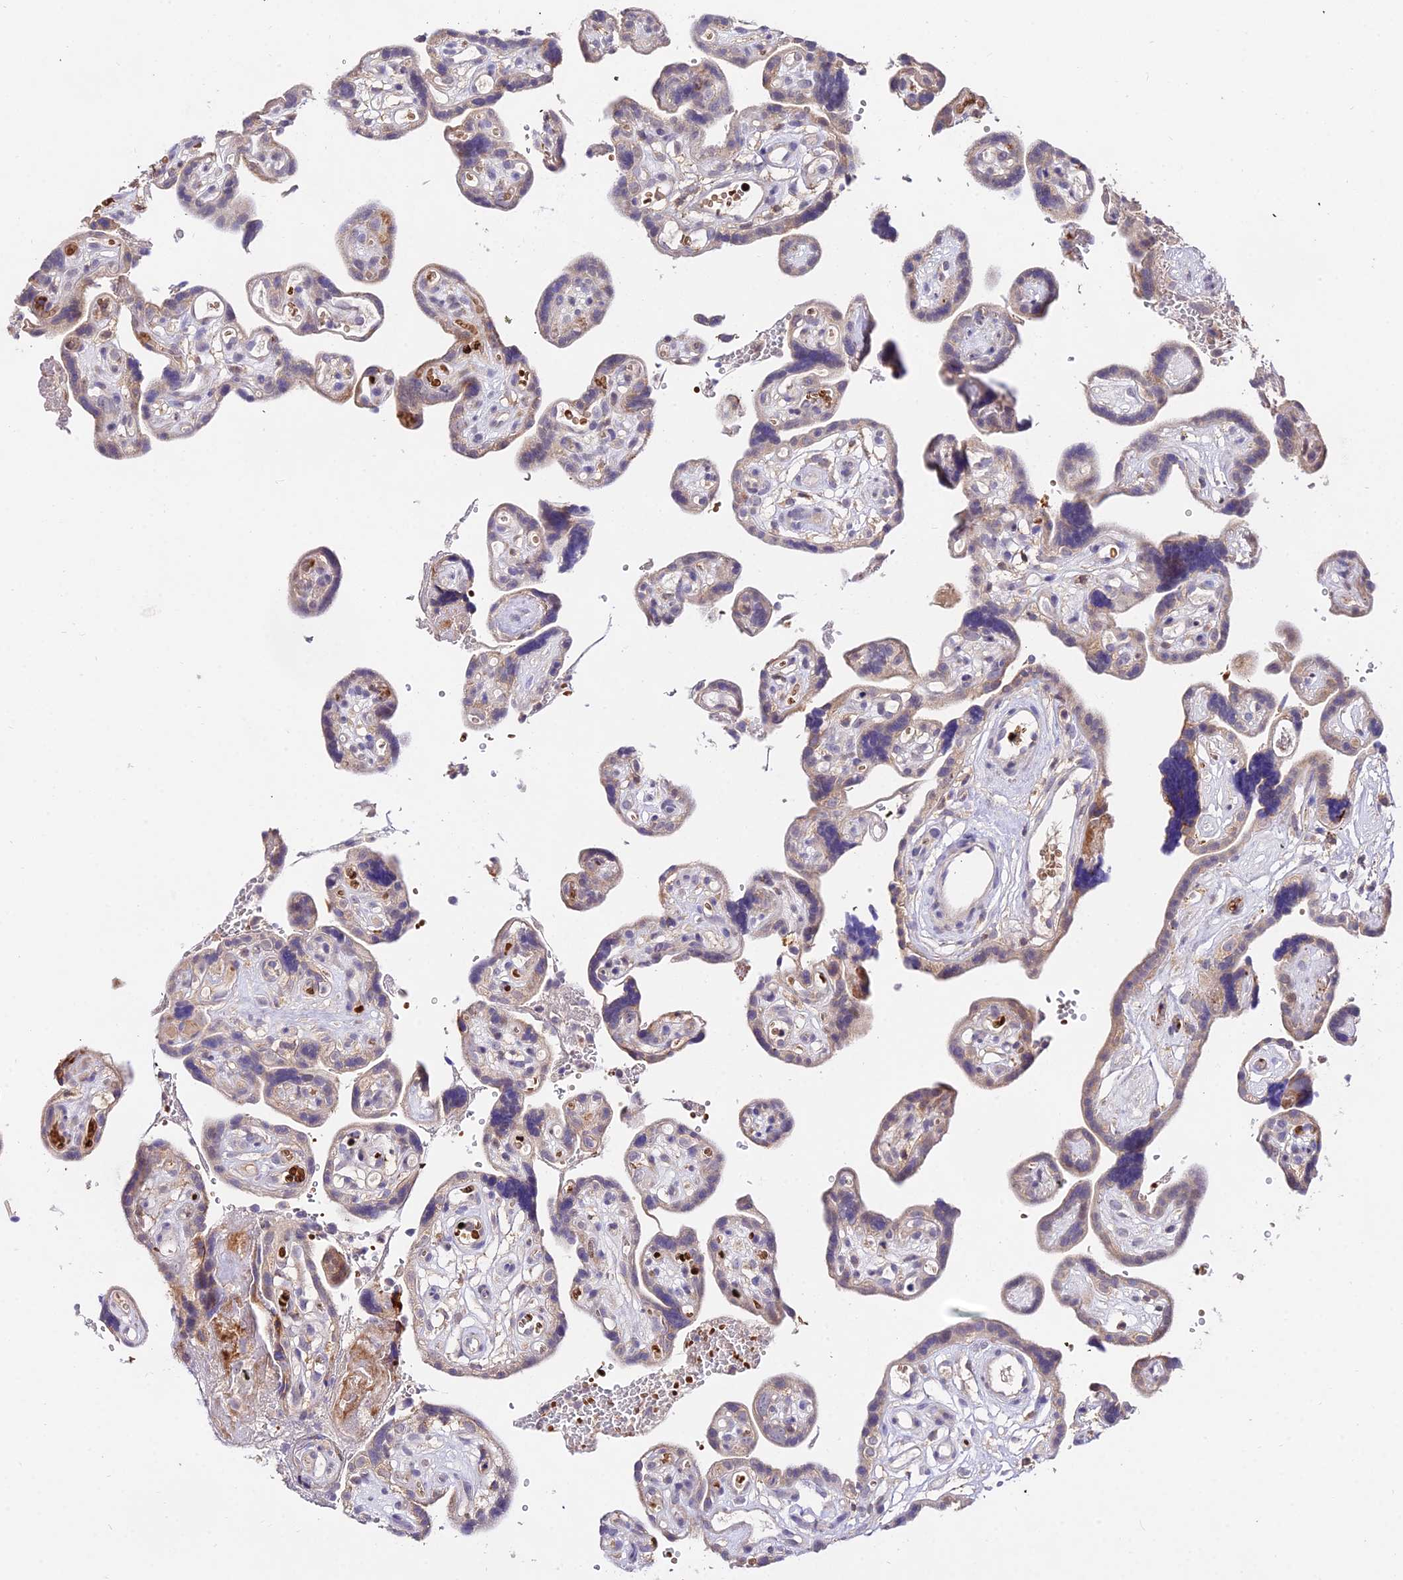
{"staining": {"intensity": "negative", "quantity": "none", "location": "none"}, "tissue": "placenta", "cell_type": "Decidual cells", "image_type": "normal", "snomed": [{"axis": "morphology", "description": "Normal tissue, NOS"}, {"axis": "topography", "description": "Placenta"}], "caption": "An immunohistochemistry (IHC) image of benign placenta is shown. There is no staining in decidual cells of placenta.", "gene": "WDR5B", "patient": {"sex": "female", "age": 30}}